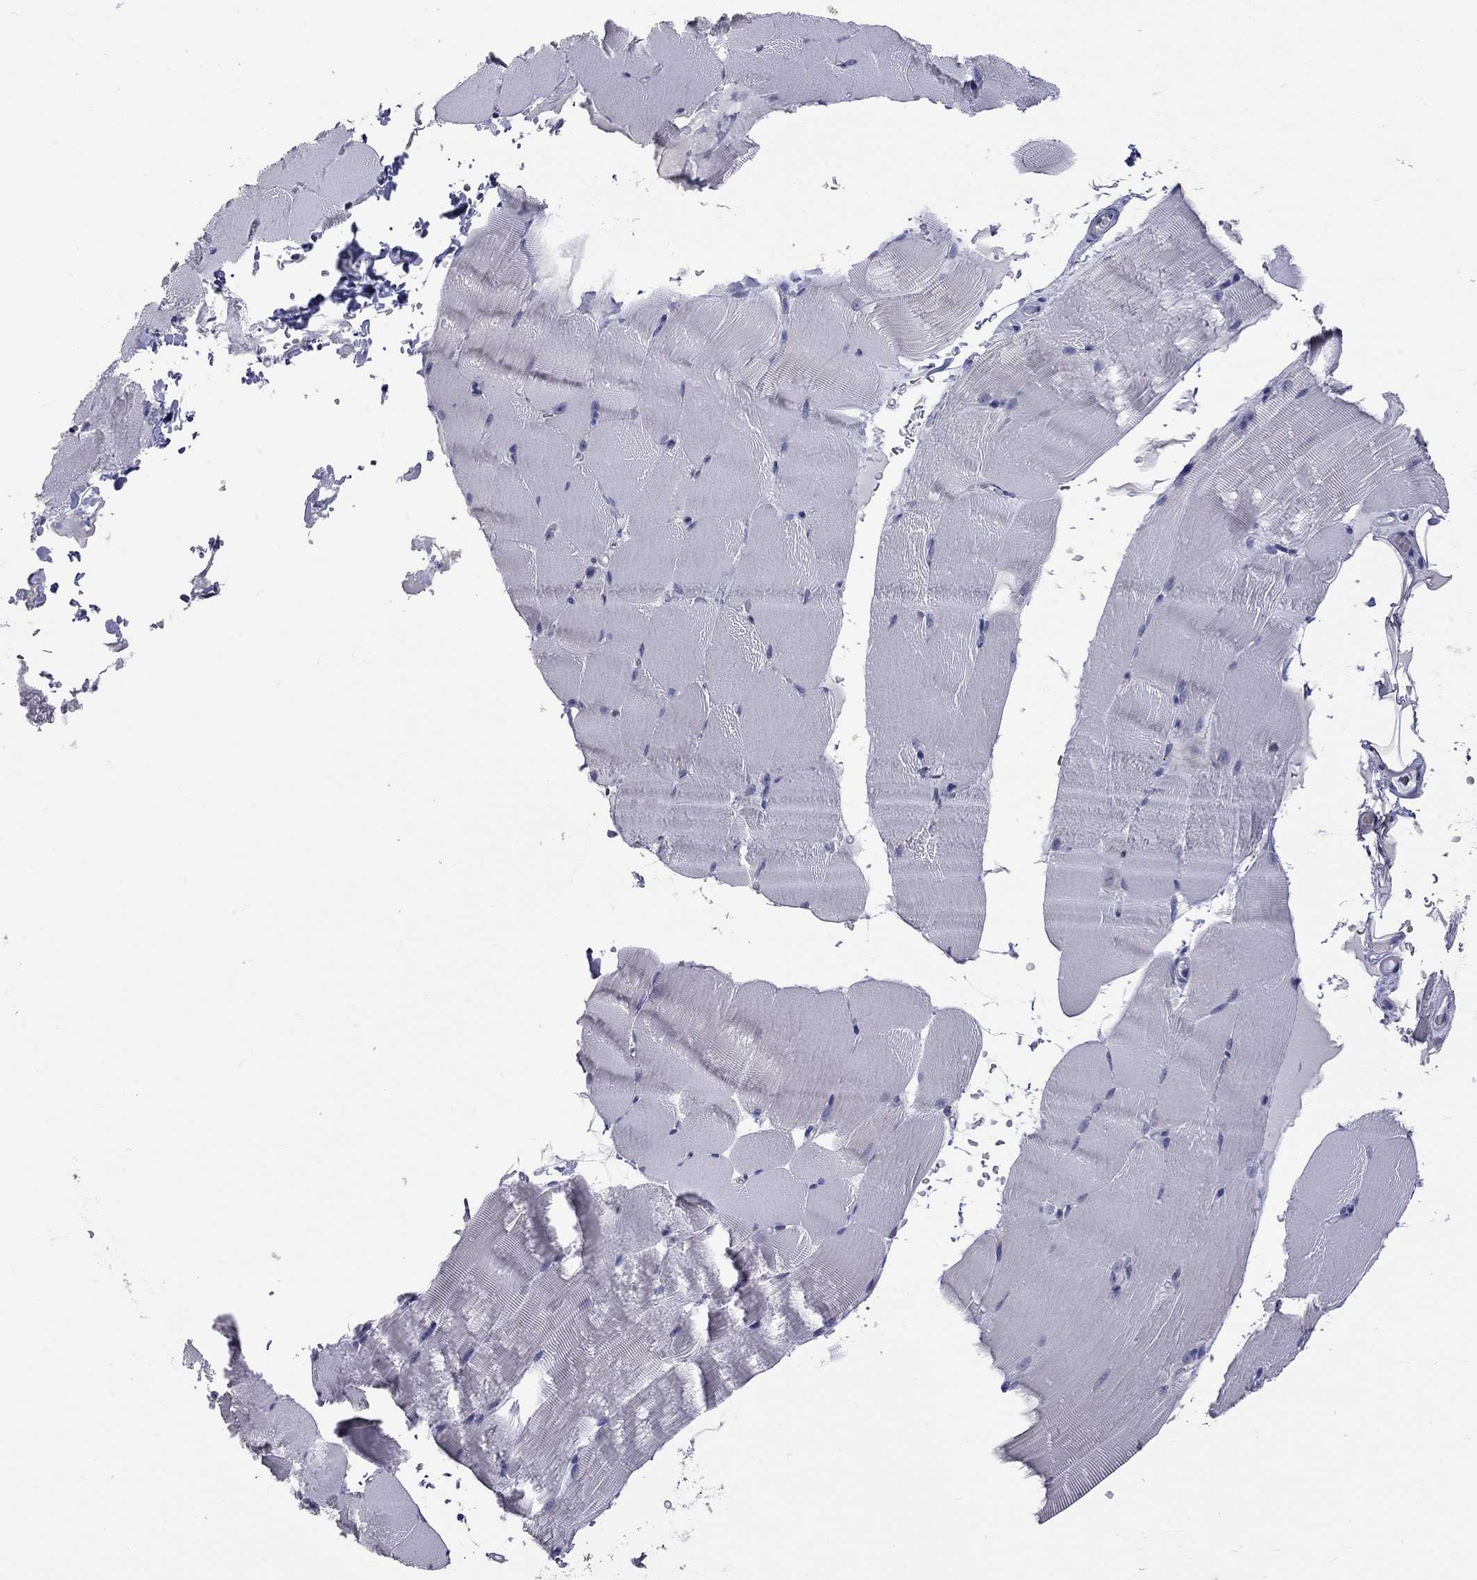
{"staining": {"intensity": "negative", "quantity": "none", "location": "none"}, "tissue": "skeletal muscle", "cell_type": "Myocytes", "image_type": "normal", "snomed": [{"axis": "morphology", "description": "Normal tissue, NOS"}, {"axis": "topography", "description": "Skeletal muscle"}], "caption": "The immunohistochemistry (IHC) image has no significant expression in myocytes of skeletal muscle. Brightfield microscopy of immunohistochemistry stained with DAB (3,3'-diaminobenzidine) (brown) and hematoxylin (blue), captured at high magnification.", "gene": "OPRK1", "patient": {"sex": "female", "age": 37}}